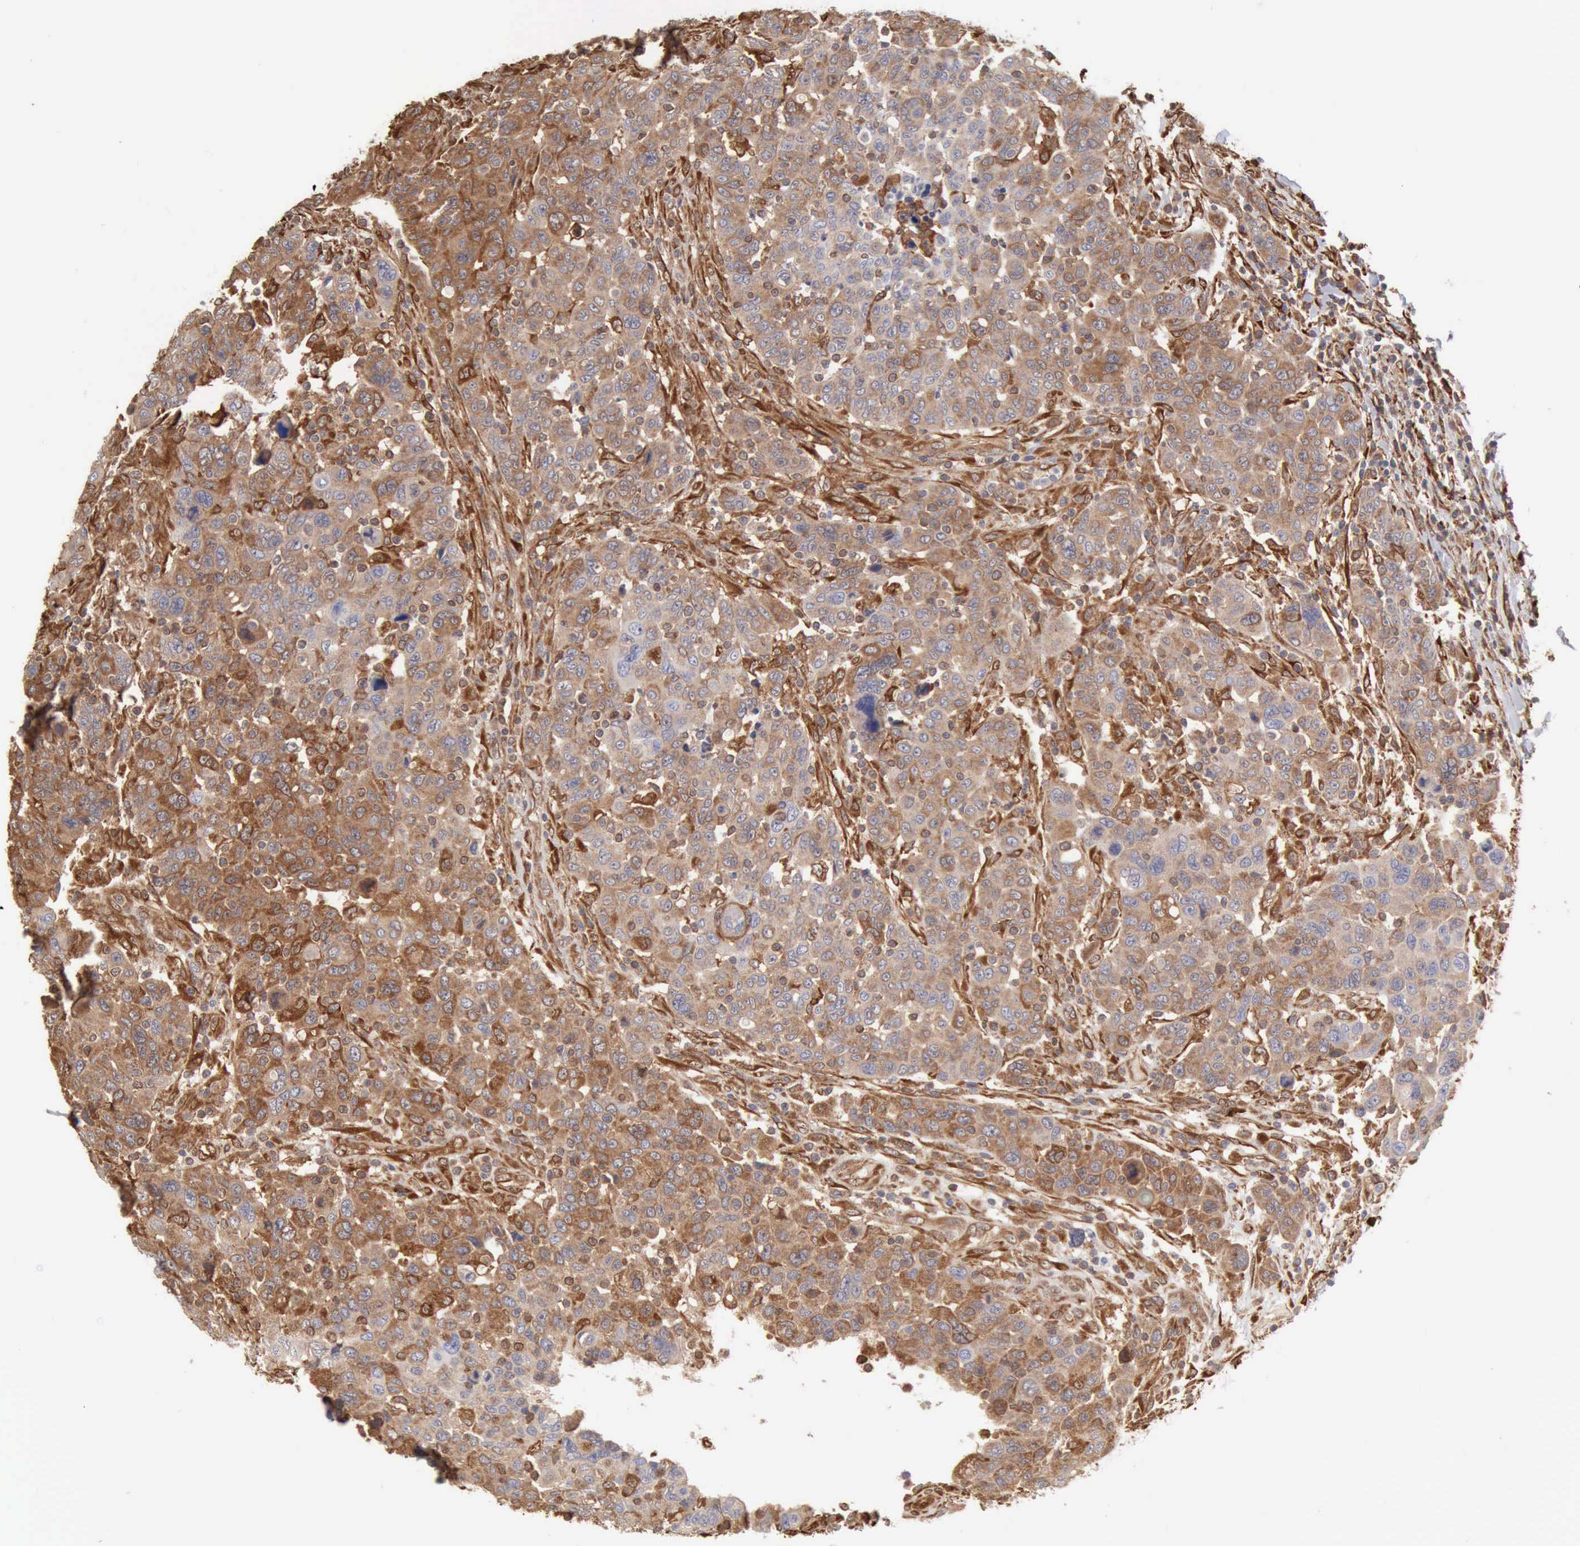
{"staining": {"intensity": "strong", "quantity": ">75%", "location": "cytoplasmic/membranous"}, "tissue": "breast cancer", "cell_type": "Tumor cells", "image_type": "cancer", "snomed": [{"axis": "morphology", "description": "Duct carcinoma"}, {"axis": "topography", "description": "Breast"}], "caption": "The histopathology image displays immunohistochemical staining of breast cancer (infiltrating ductal carcinoma). There is strong cytoplasmic/membranous positivity is identified in about >75% of tumor cells.", "gene": "APOL2", "patient": {"sex": "female", "age": 37}}